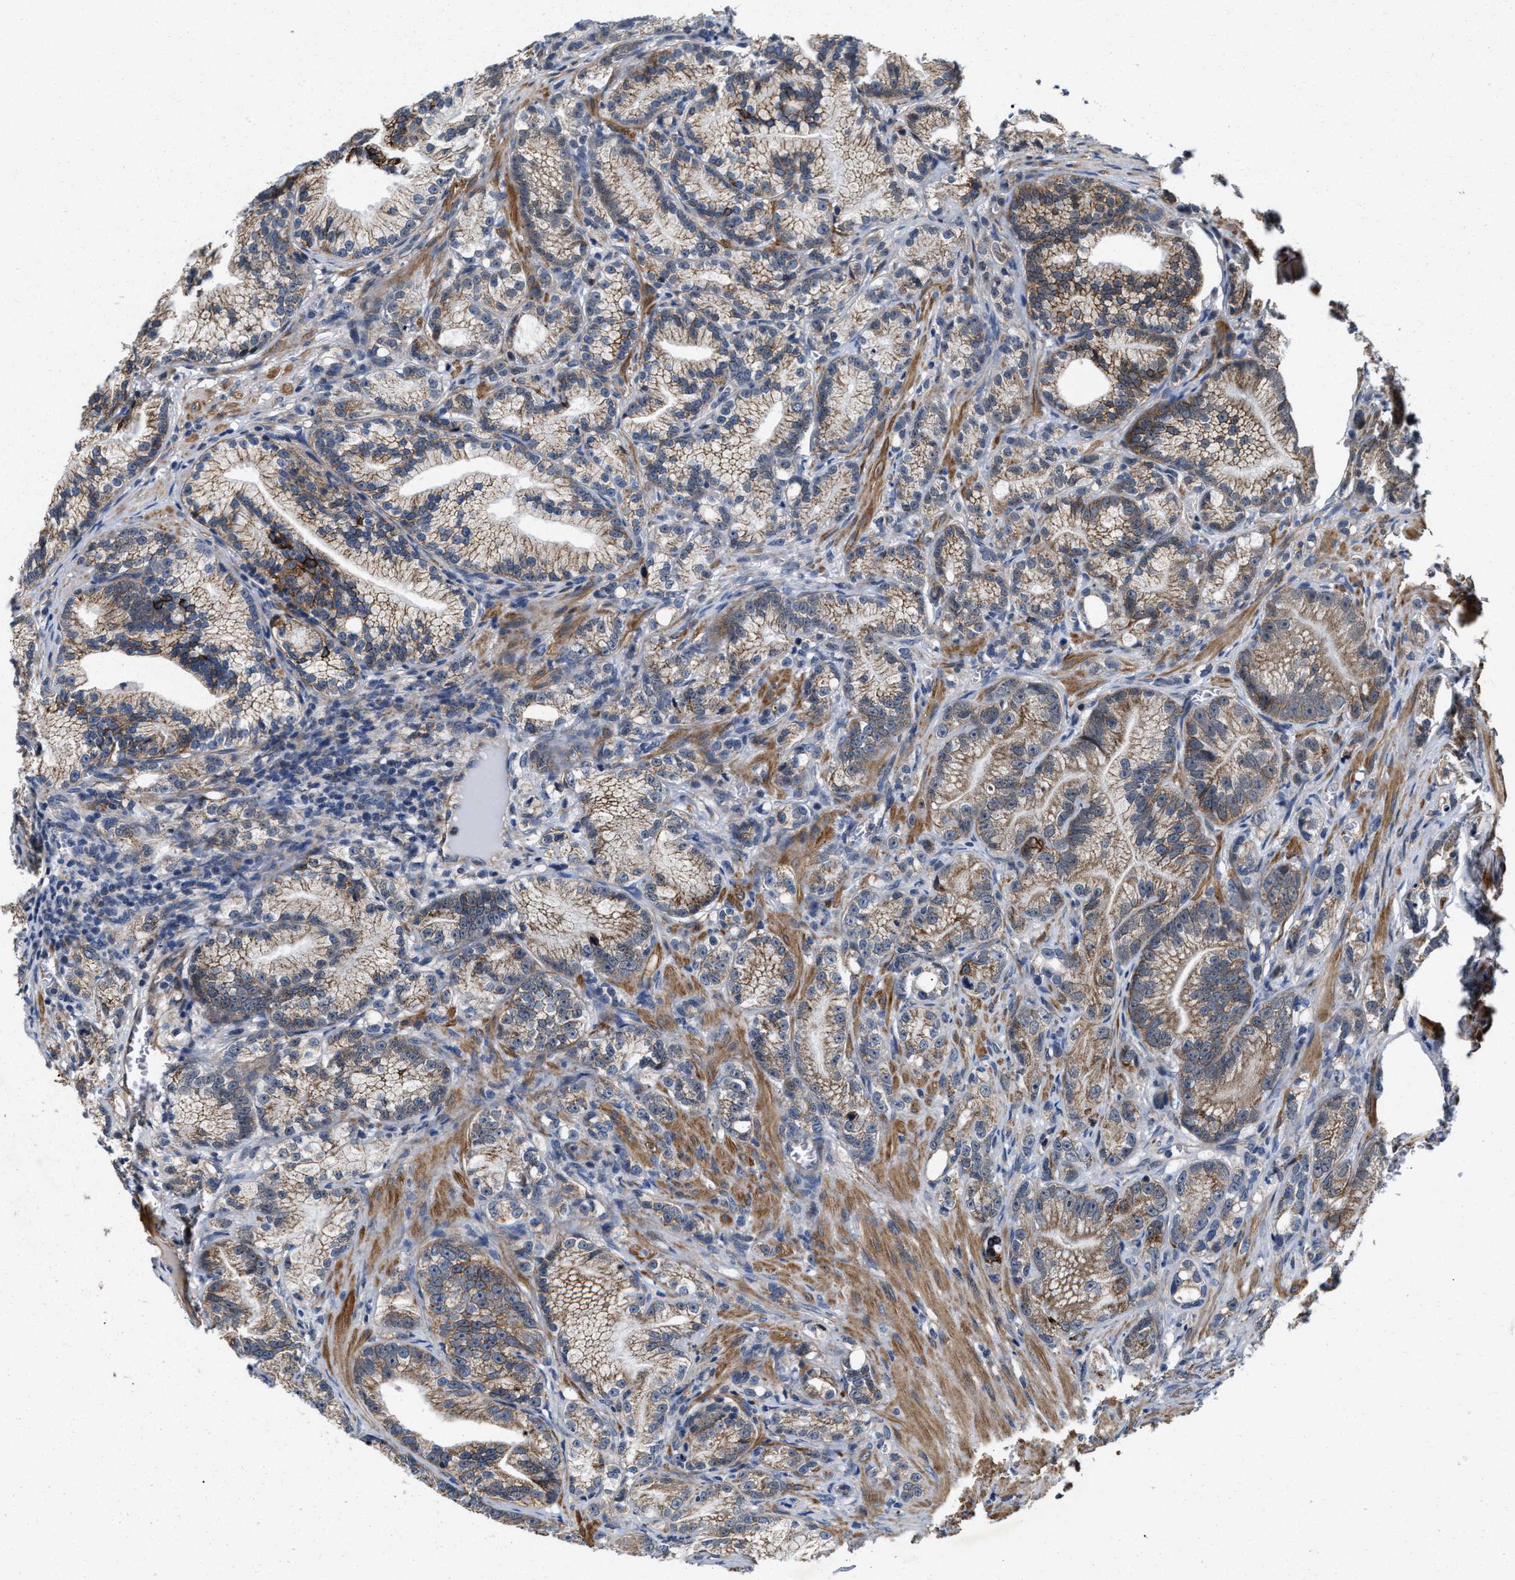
{"staining": {"intensity": "moderate", "quantity": ">75%", "location": "cytoplasmic/membranous"}, "tissue": "prostate cancer", "cell_type": "Tumor cells", "image_type": "cancer", "snomed": [{"axis": "morphology", "description": "Adenocarcinoma, Low grade"}, {"axis": "topography", "description": "Prostate"}], "caption": "Immunohistochemistry (IHC) staining of adenocarcinoma (low-grade) (prostate), which exhibits medium levels of moderate cytoplasmic/membranous positivity in about >75% of tumor cells indicating moderate cytoplasmic/membranous protein expression. The staining was performed using DAB (brown) for protein detection and nuclei were counterstained in hematoxylin (blue).", "gene": "SLC12A2", "patient": {"sex": "male", "age": 89}}